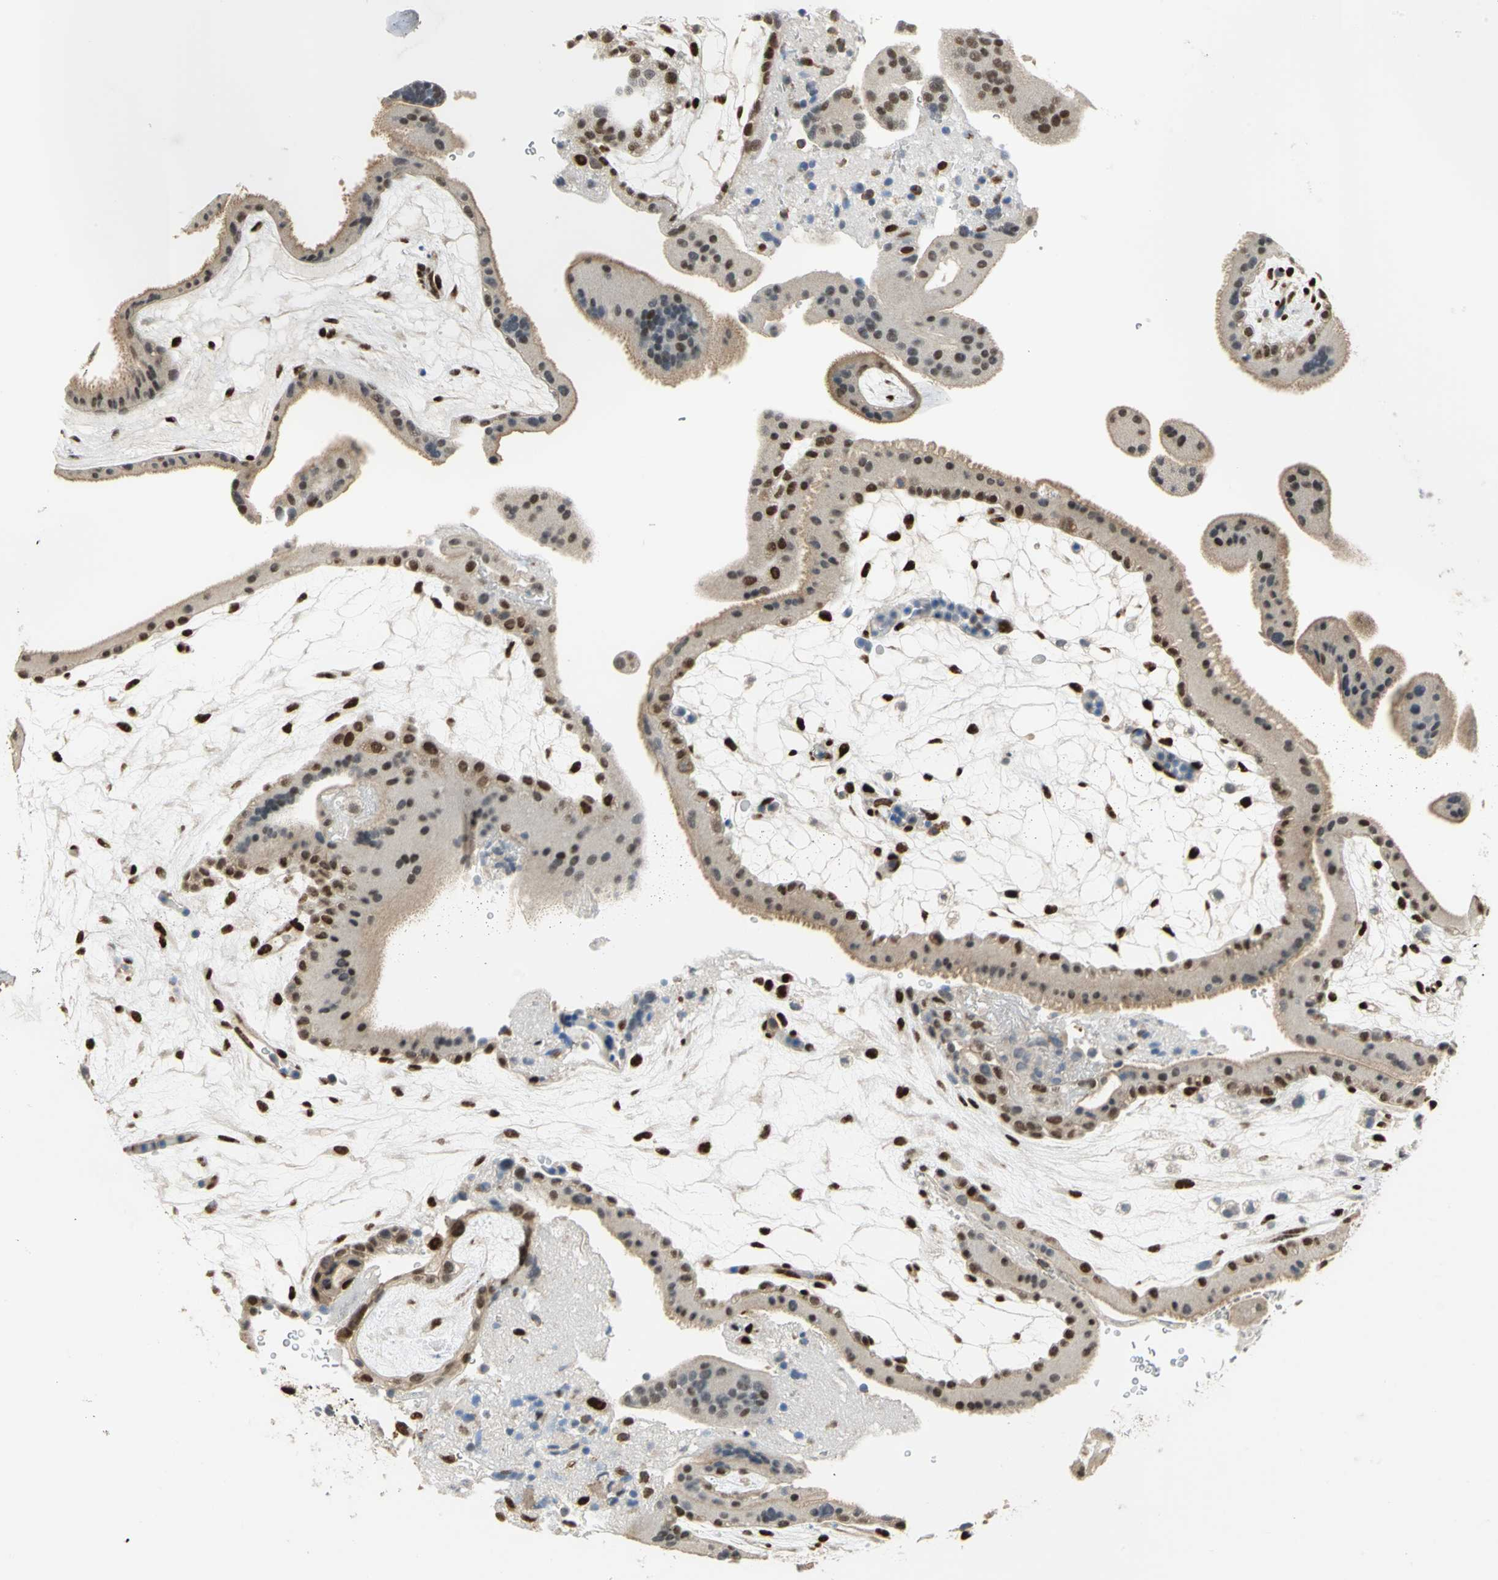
{"staining": {"intensity": "strong", "quantity": "25%-75%", "location": "cytoplasmic/membranous,nuclear"}, "tissue": "placenta", "cell_type": "Trophoblastic cells", "image_type": "normal", "snomed": [{"axis": "morphology", "description": "Normal tissue, NOS"}, {"axis": "topography", "description": "Placenta"}], "caption": "IHC histopathology image of normal placenta: human placenta stained using immunohistochemistry shows high levels of strong protein expression localized specifically in the cytoplasmic/membranous,nuclear of trophoblastic cells, appearing as a cytoplasmic/membranous,nuclear brown color.", "gene": "RBFOX2", "patient": {"sex": "female", "age": 19}}